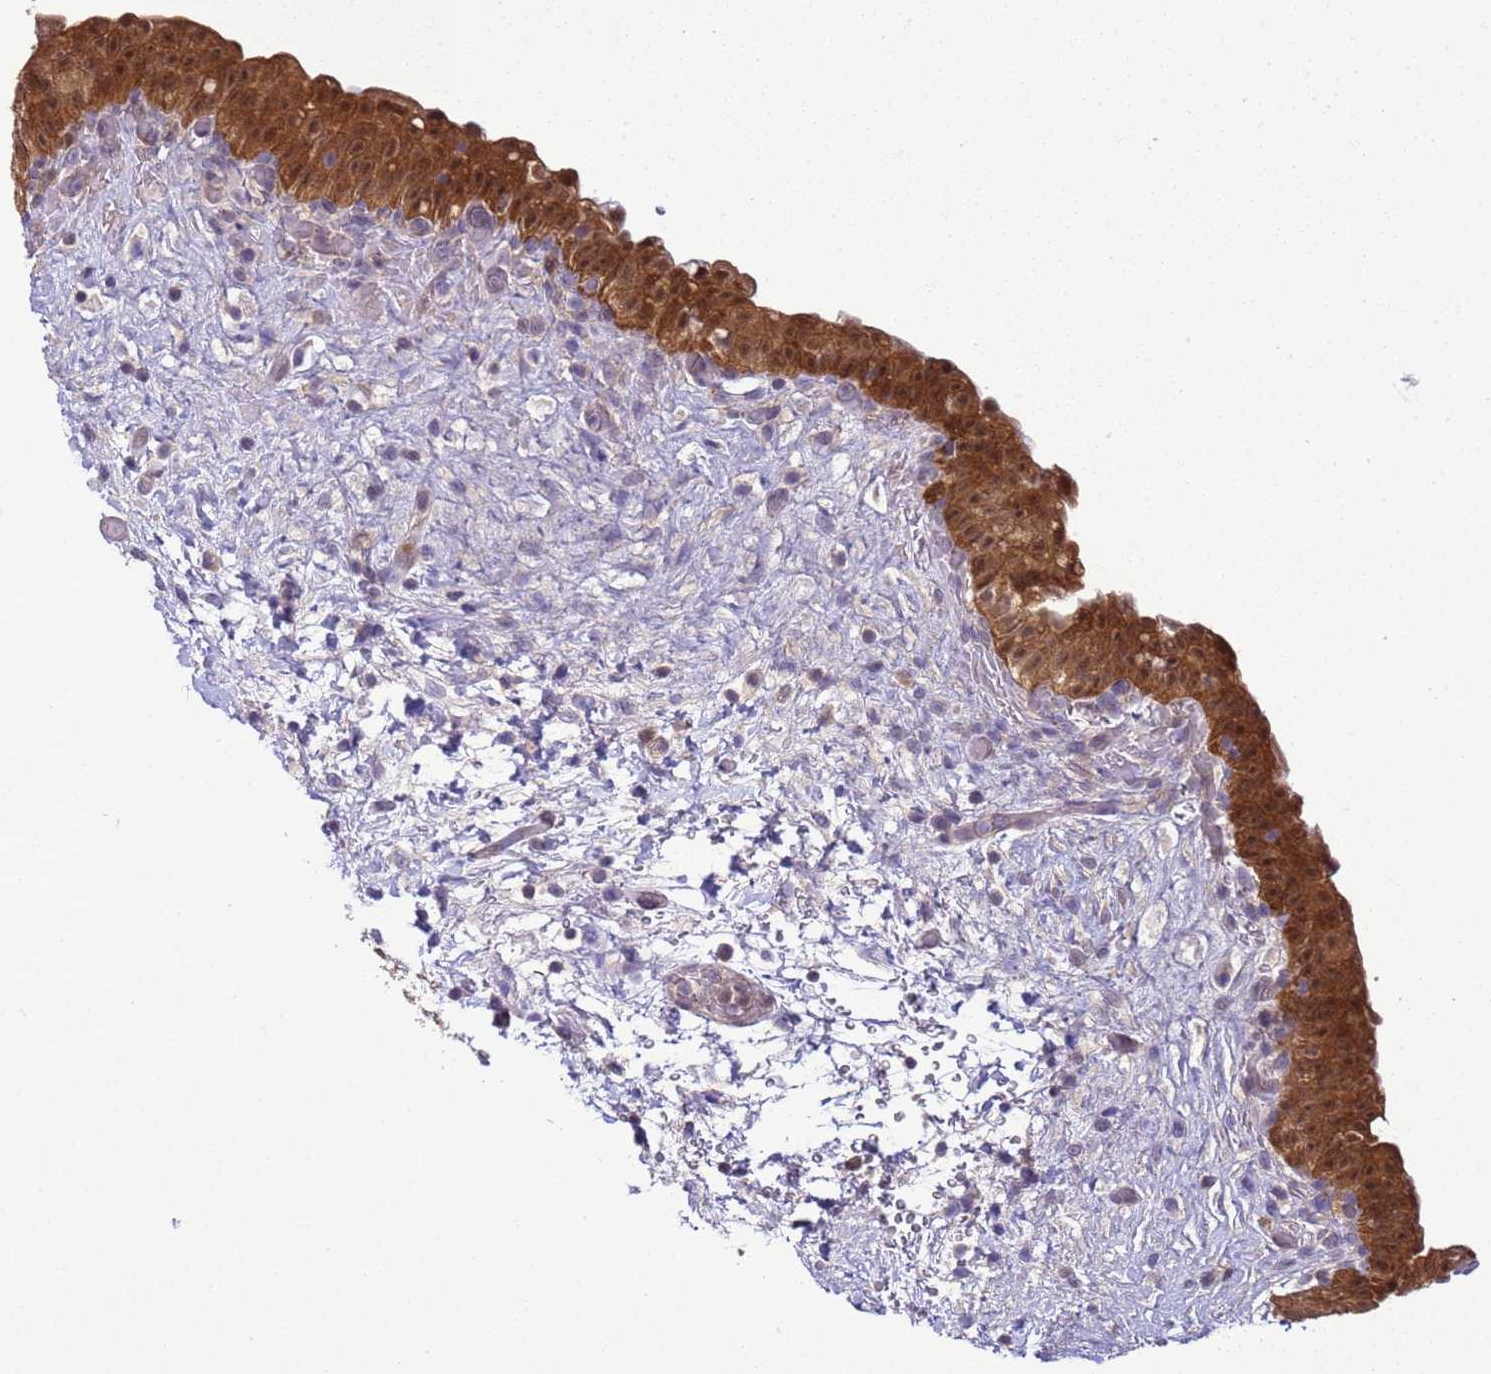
{"staining": {"intensity": "strong", "quantity": ">75%", "location": "cytoplasmic/membranous,nuclear"}, "tissue": "urinary bladder", "cell_type": "Urothelial cells", "image_type": "normal", "snomed": [{"axis": "morphology", "description": "Normal tissue, NOS"}, {"axis": "topography", "description": "Urinary bladder"}], "caption": "IHC of unremarkable urinary bladder shows high levels of strong cytoplasmic/membranous,nuclear expression in about >75% of urothelial cells.", "gene": "DDI2", "patient": {"sex": "male", "age": 69}}